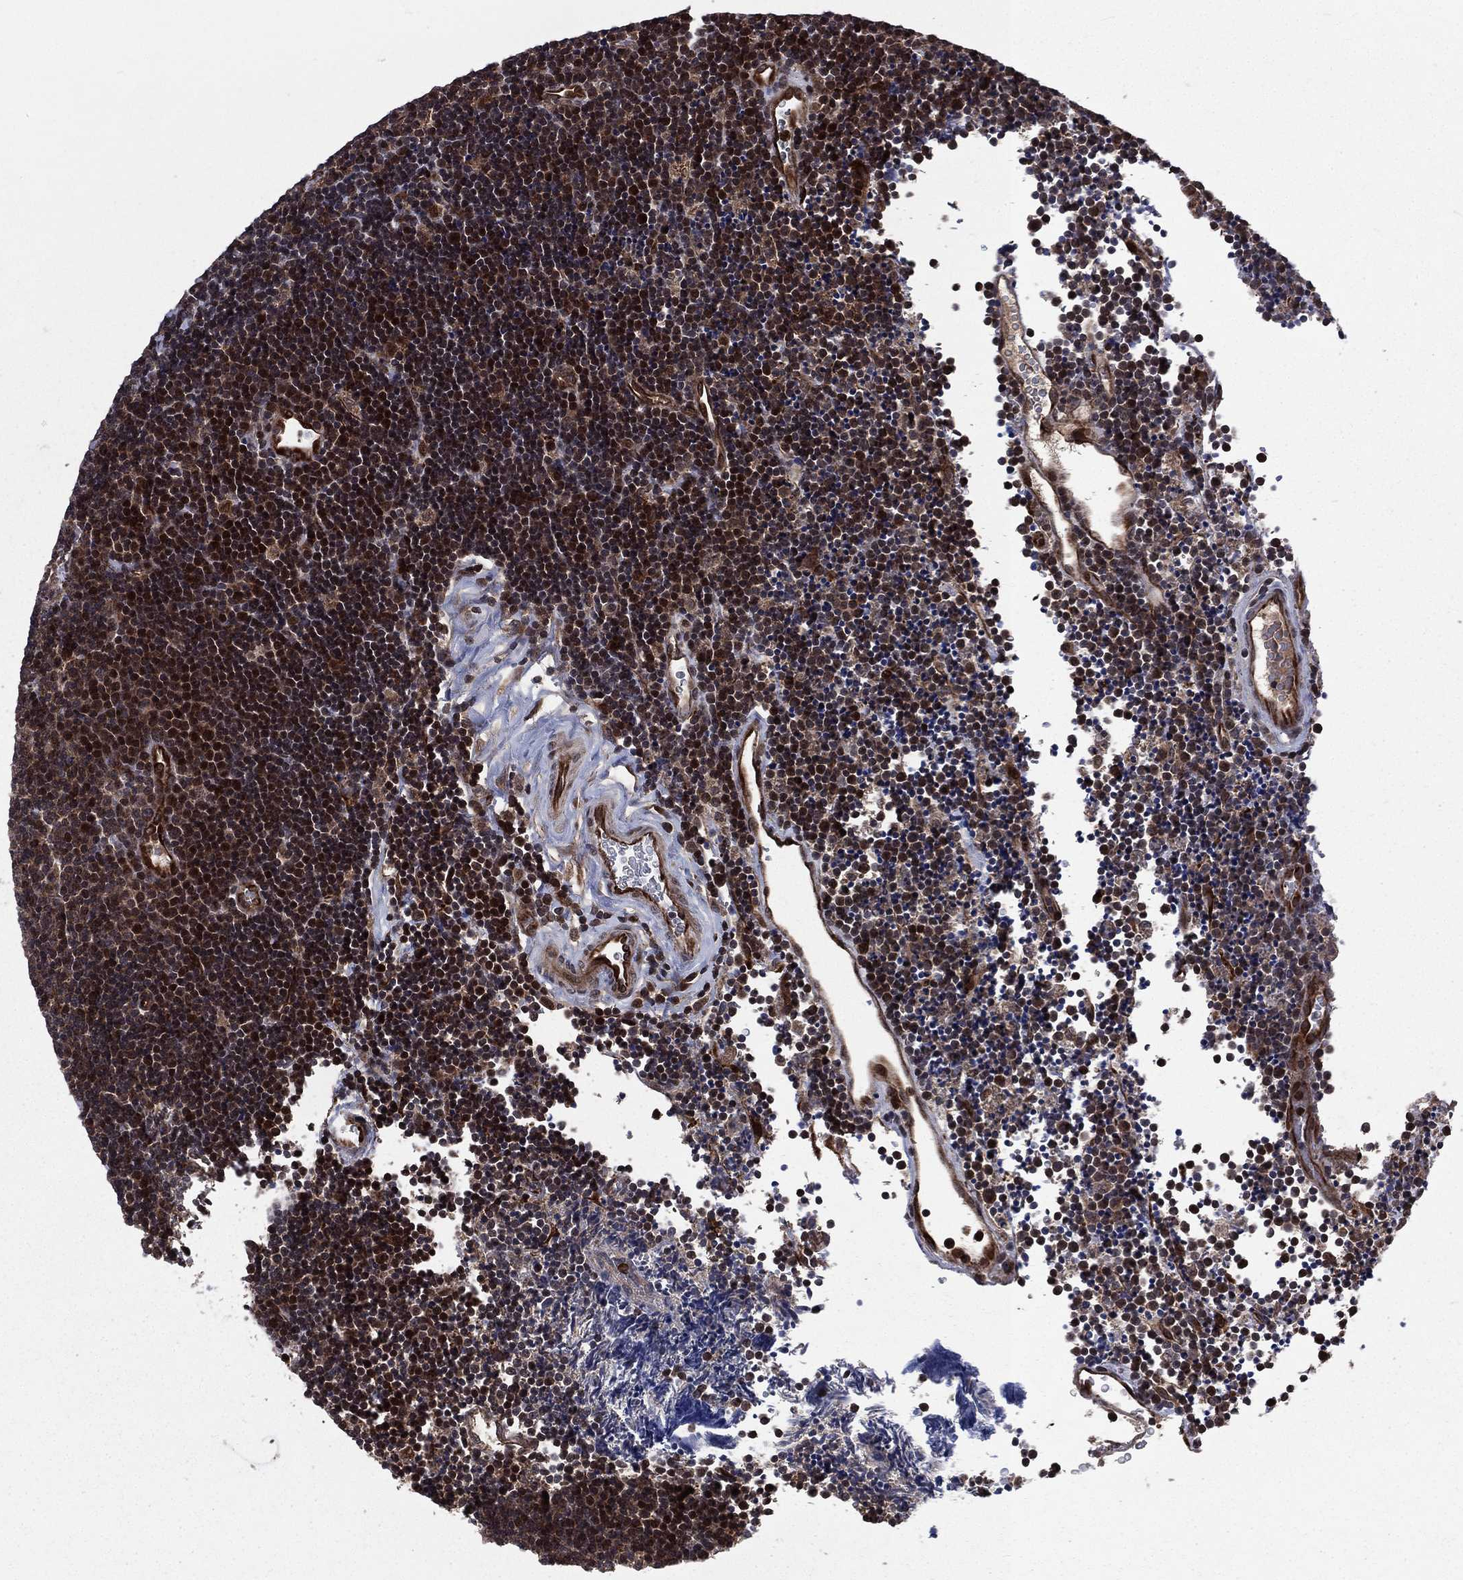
{"staining": {"intensity": "moderate", "quantity": "25%-75%", "location": "cytoplasmic/membranous,nuclear"}, "tissue": "lymphoma", "cell_type": "Tumor cells", "image_type": "cancer", "snomed": [{"axis": "morphology", "description": "Malignant lymphoma, non-Hodgkin's type, Low grade"}, {"axis": "topography", "description": "Brain"}], "caption": "Immunohistochemistry histopathology image of lymphoma stained for a protein (brown), which reveals medium levels of moderate cytoplasmic/membranous and nuclear expression in approximately 25%-75% of tumor cells.", "gene": "LENG8", "patient": {"sex": "female", "age": 66}}